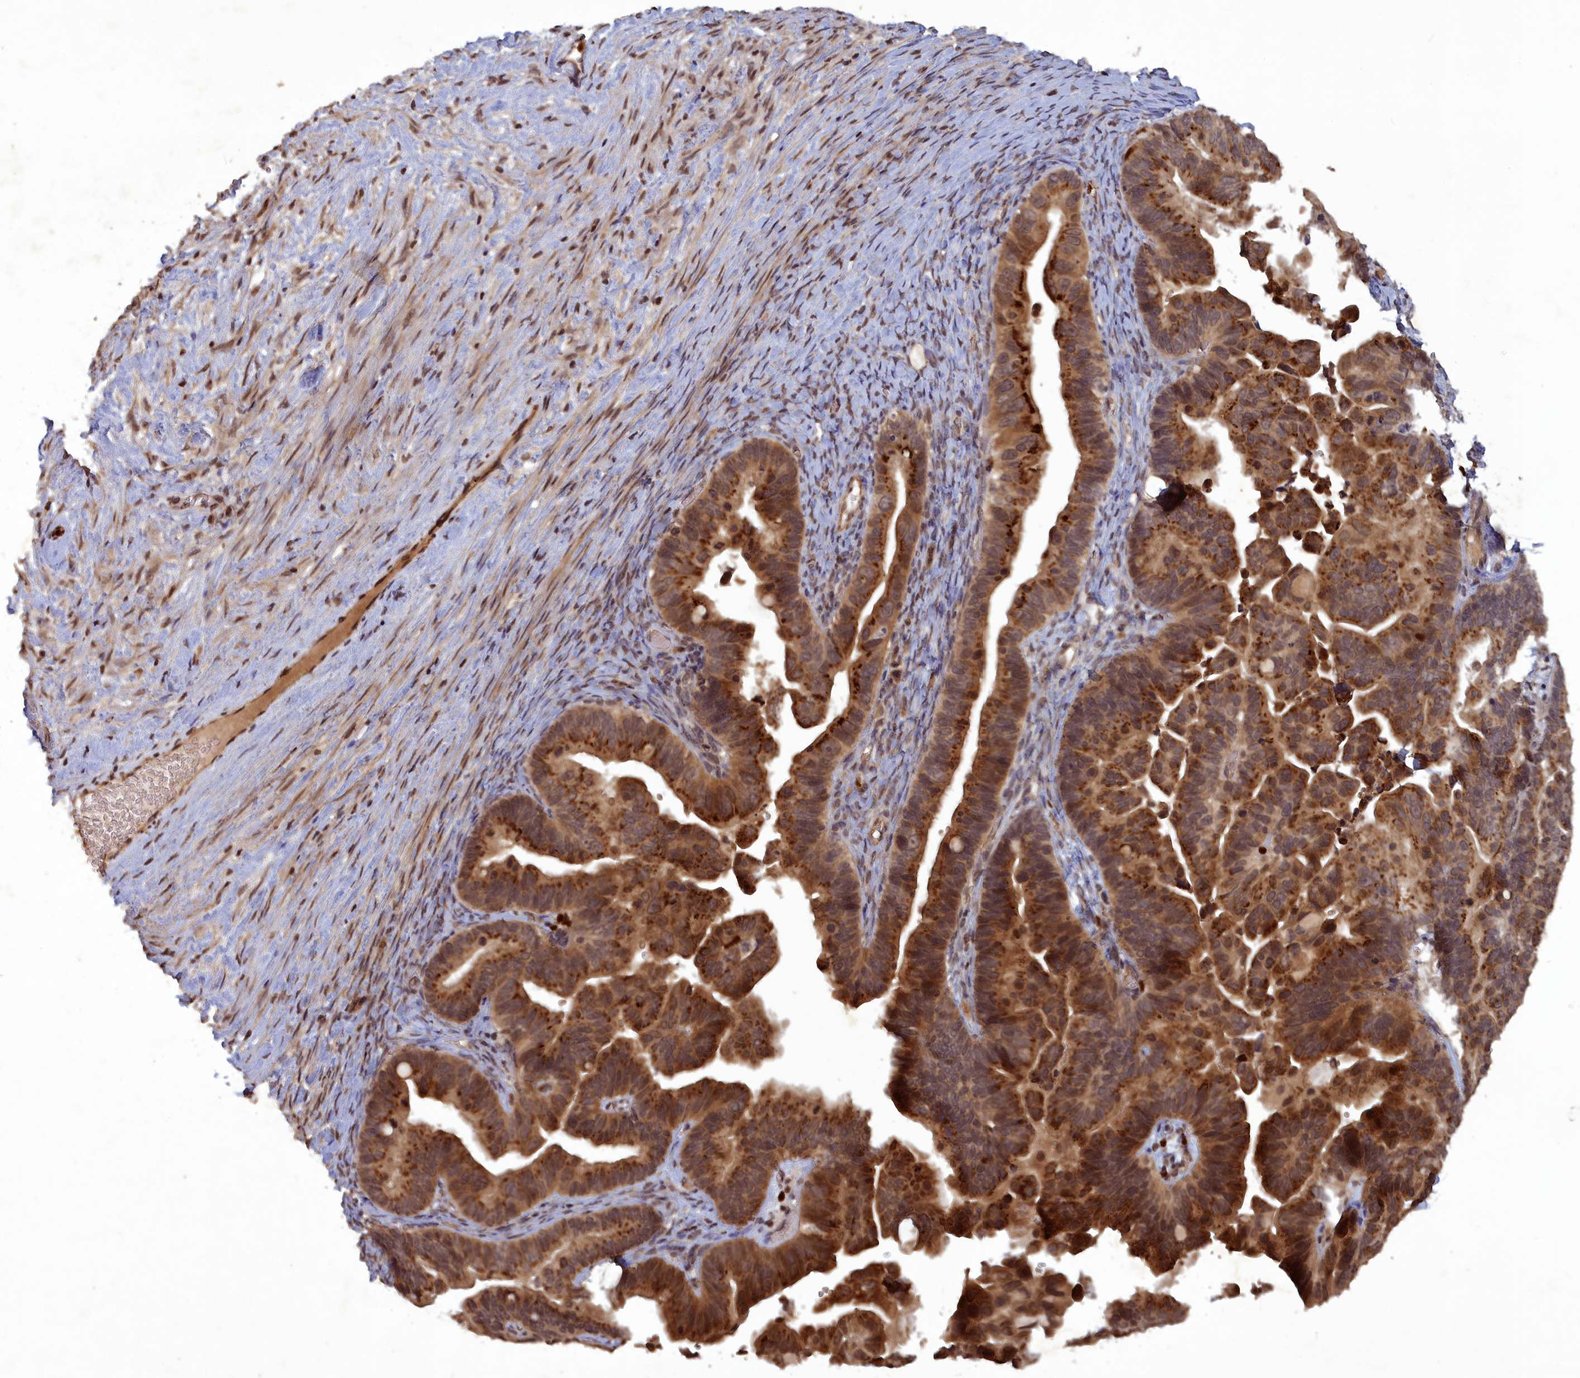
{"staining": {"intensity": "strong", "quantity": ">75%", "location": "cytoplasmic/membranous"}, "tissue": "ovarian cancer", "cell_type": "Tumor cells", "image_type": "cancer", "snomed": [{"axis": "morphology", "description": "Cystadenocarcinoma, serous, NOS"}, {"axis": "topography", "description": "Ovary"}], "caption": "Brown immunohistochemical staining in ovarian serous cystadenocarcinoma reveals strong cytoplasmic/membranous positivity in approximately >75% of tumor cells.", "gene": "SRMS", "patient": {"sex": "female", "age": 56}}